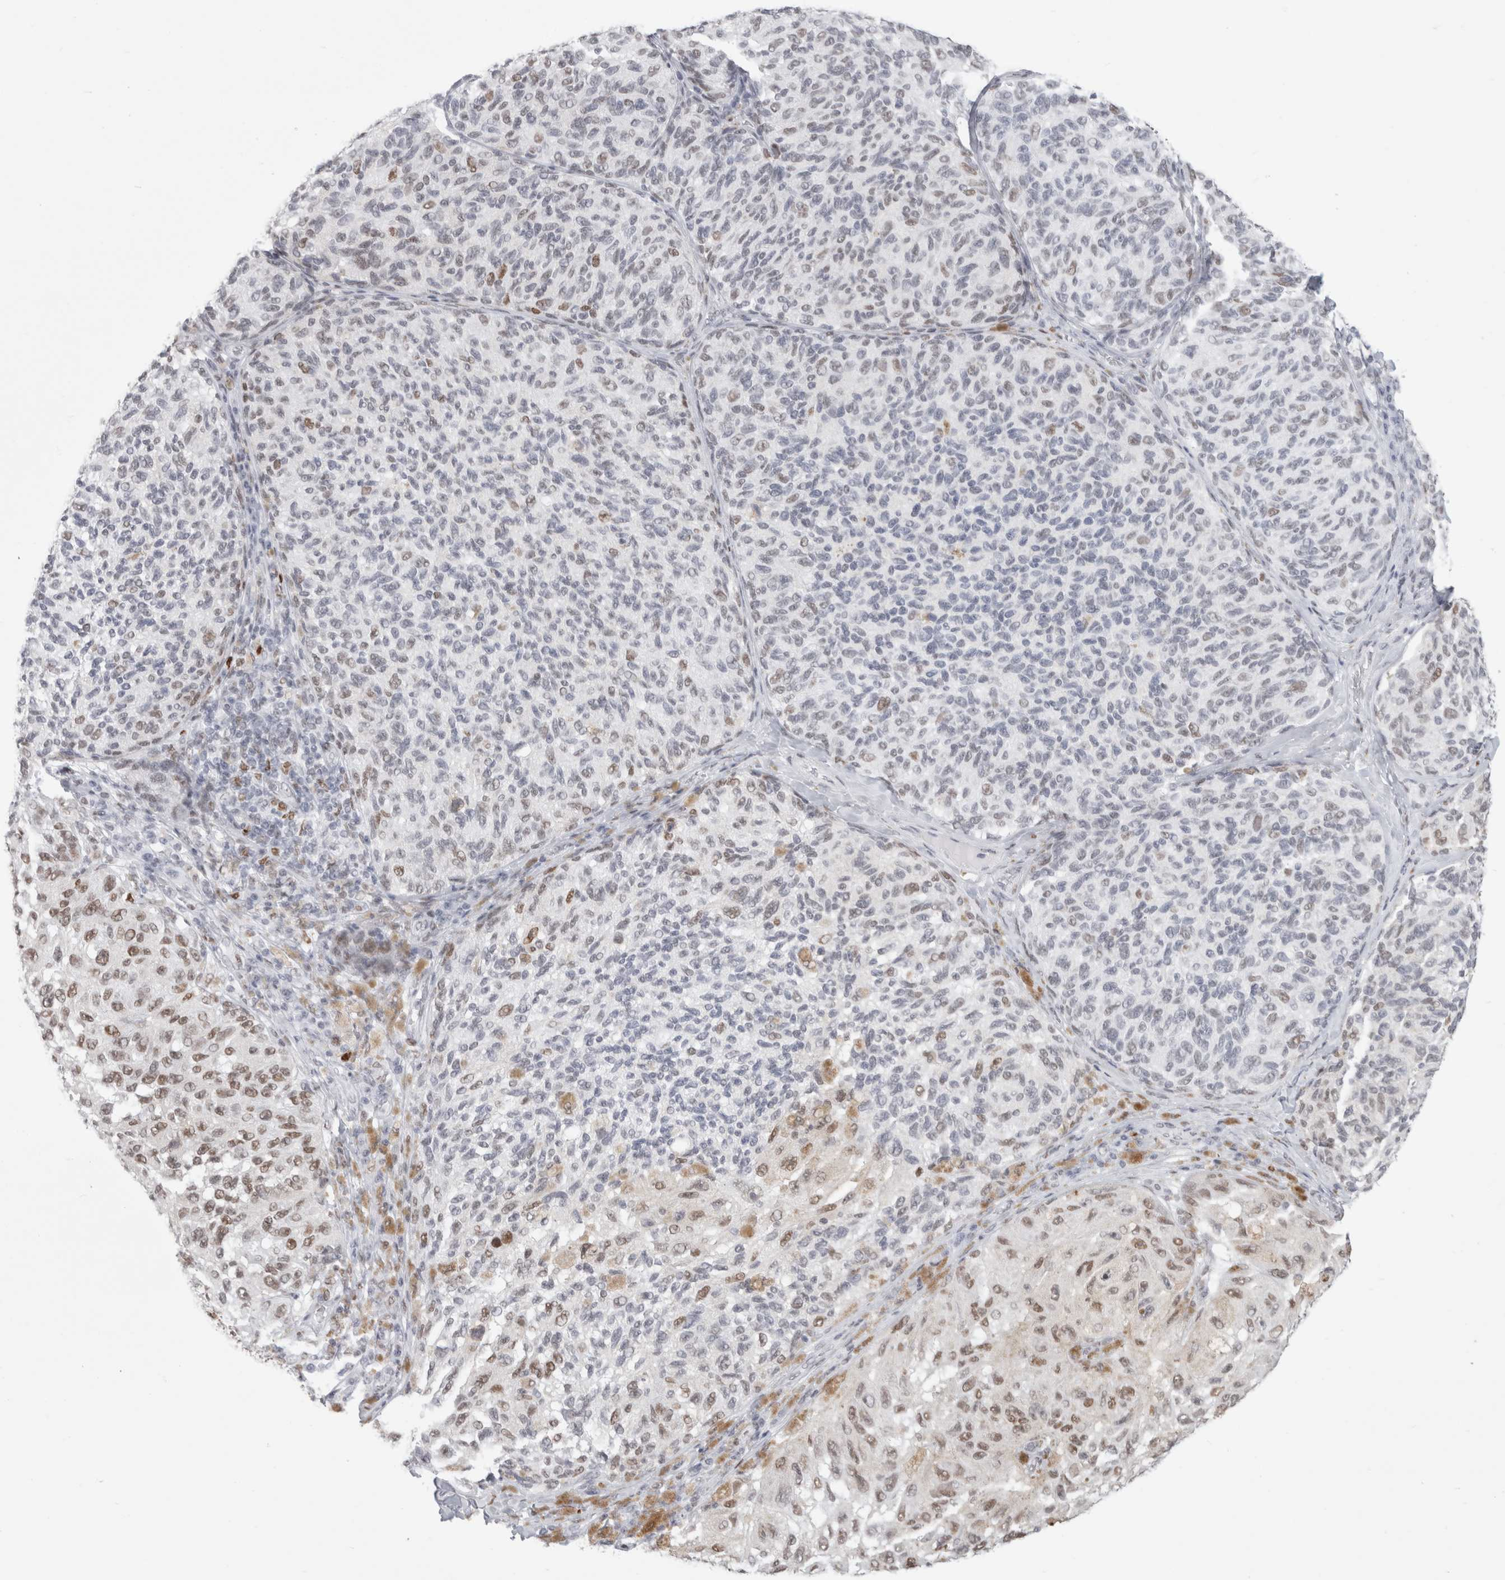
{"staining": {"intensity": "moderate", "quantity": "25%-75%", "location": "nuclear"}, "tissue": "melanoma", "cell_type": "Tumor cells", "image_type": "cancer", "snomed": [{"axis": "morphology", "description": "Malignant melanoma, NOS"}, {"axis": "topography", "description": "Skin"}], "caption": "Melanoma stained with a brown dye displays moderate nuclear positive expression in approximately 25%-75% of tumor cells.", "gene": "SMARCC1", "patient": {"sex": "female", "age": 73}}